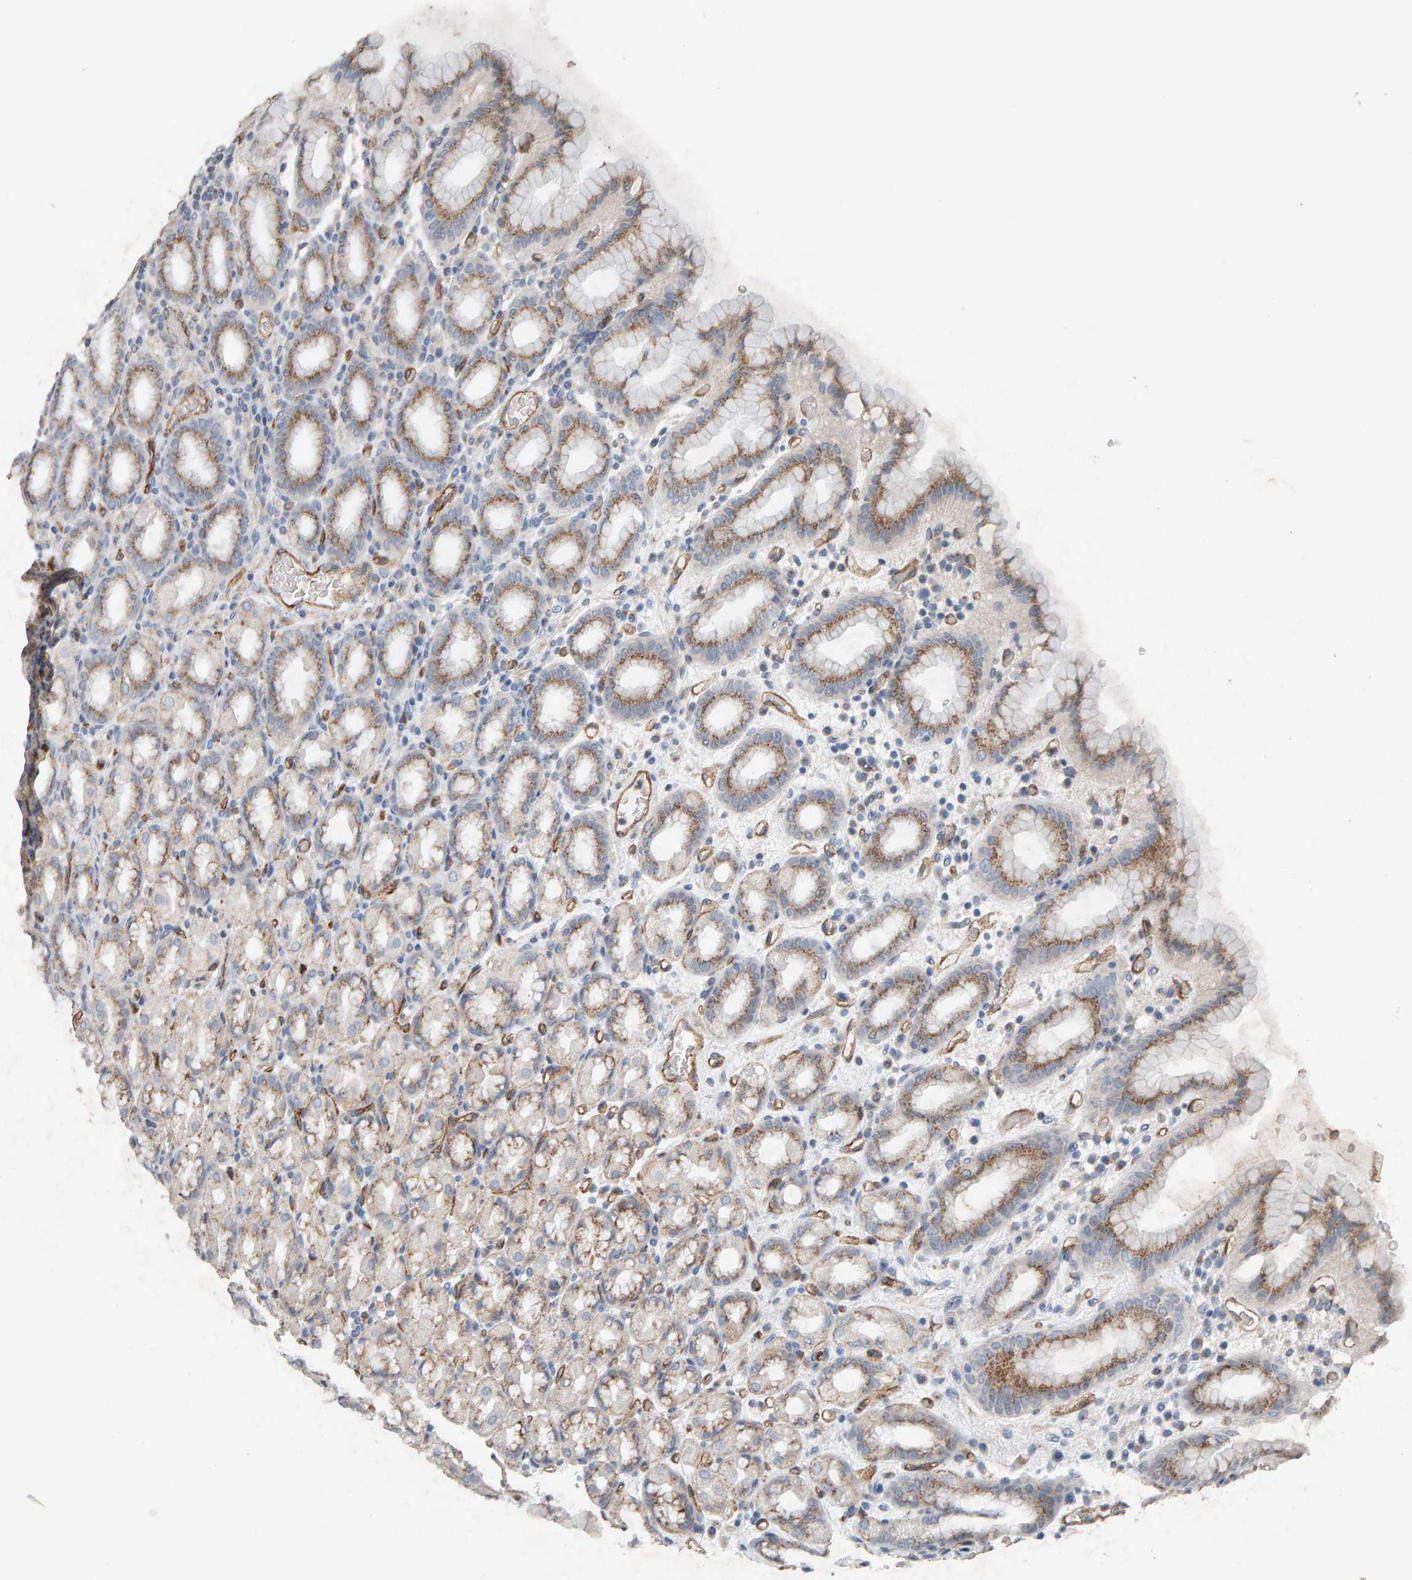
{"staining": {"intensity": "moderate", "quantity": ">75%", "location": "cytoplasmic/membranous"}, "tissue": "stomach", "cell_type": "Glandular cells", "image_type": "normal", "snomed": [{"axis": "morphology", "description": "Normal tissue, NOS"}, {"axis": "topography", "description": "Stomach, upper"}], "caption": "Protein staining of unremarkable stomach shows moderate cytoplasmic/membranous staining in approximately >75% of glandular cells.", "gene": "PTPRM", "patient": {"sex": "male", "age": 68}}